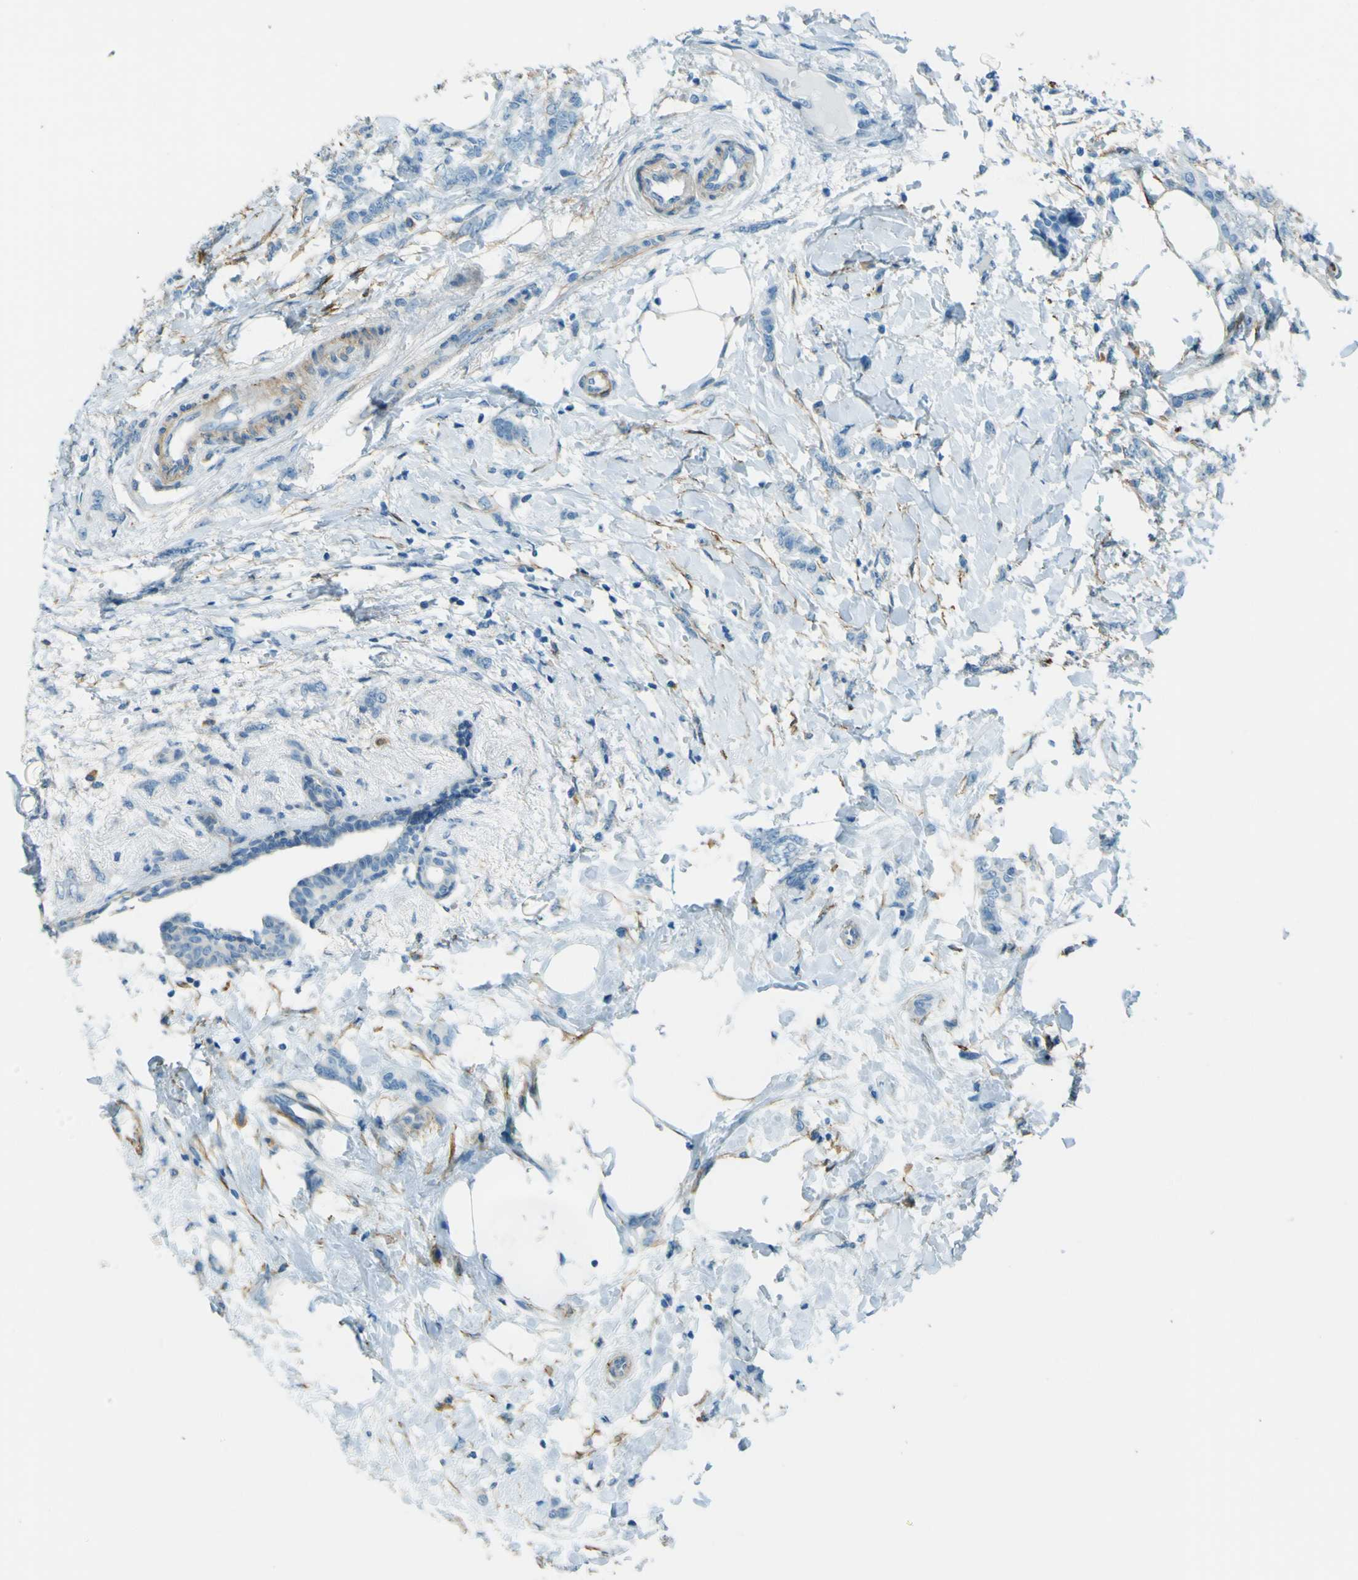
{"staining": {"intensity": "negative", "quantity": "none", "location": "none"}, "tissue": "breast cancer", "cell_type": "Tumor cells", "image_type": "cancer", "snomed": [{"axis": "morphology", "description": "Lobular carcinoma, in situ"}, {"axis": "morphology", "description": "Lobular carcinoma"}, {"axis": "topography", "description": "Breast"}], "caption": "Histopathology image shows no protein positivity in tumor cells of lobular carcinoma (breast) tissue. (Immunohistochemistry (ihc), brightfield microscopy, high magnification).", "gene": "NEXN", "patient": {"sex": "female", "age": 41}}